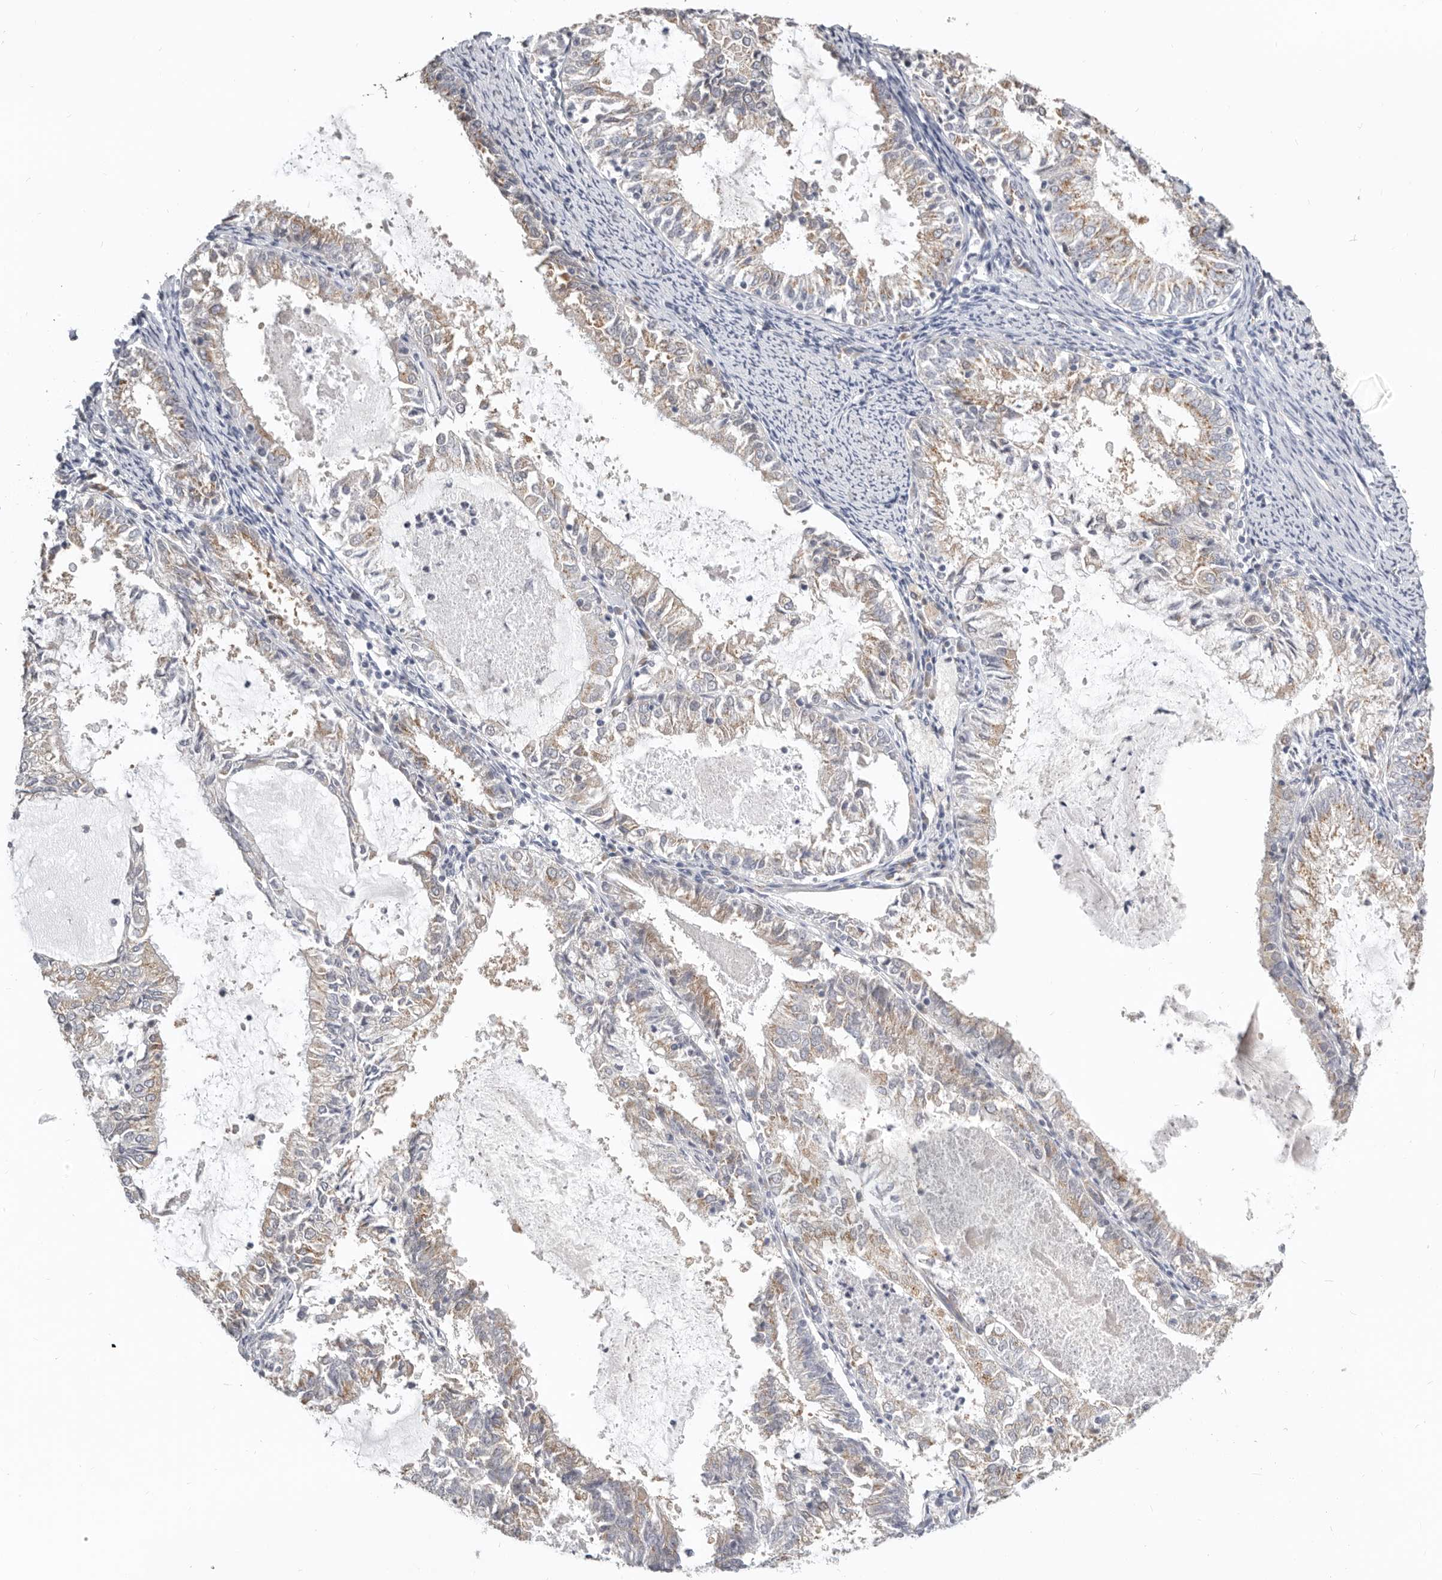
{"staining": {"intensity": "moderate", "quantity": "25%-75%", "location": "cytoplasmic/membranous"}, "tissue": "endometrial cancer", "cell_type": "Tumor cells", "image_type": "cancer", "snomed": [{"axis": "morphology", "description": "Adenocarcinoma, NOS"}, {"axis": "topography", "description": "Endometrium"}], "caption": "This is a micrograph of immunohistochemistry staining of endometrial cancer, which shows moderate staining in the cytoplasmic/membranous of tumor cells.", "gene": "RABAC1", "patient": {"sex": "female", "age": 57}}